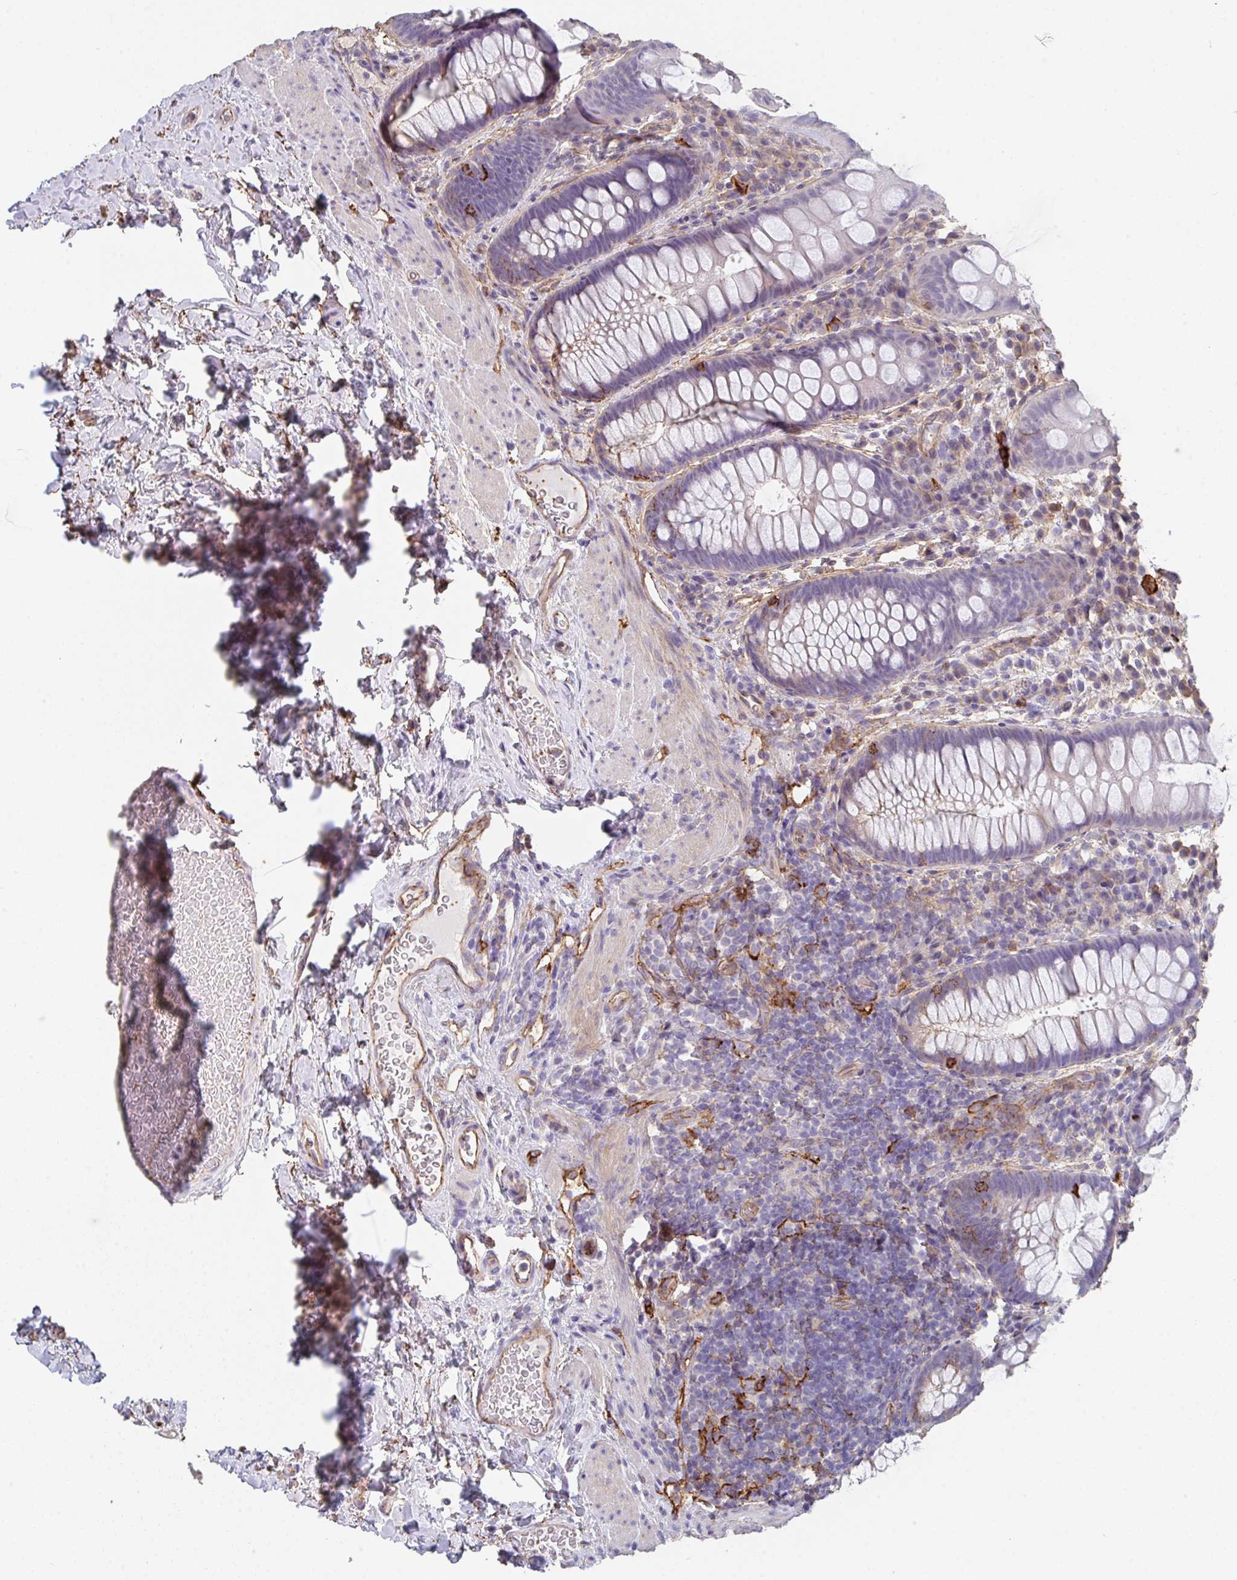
{"staining": {"intensity": "negative", "quantity": "none", "location": "none"}, "tissue": "rectum", "cell_type": "Glandular cells", "image_type": "normal", "snomed": [{"axis": "morphology", "description": "Normal tissue, NOS"}, {"axis": "topography", "description": "Rectum"}], "caption": "Immunohistochemistry (IHC) of benign human rectum shows no staining in glandular cells.", "gene": "DBN1", "patient": {"sex": "female", "age": 69}}